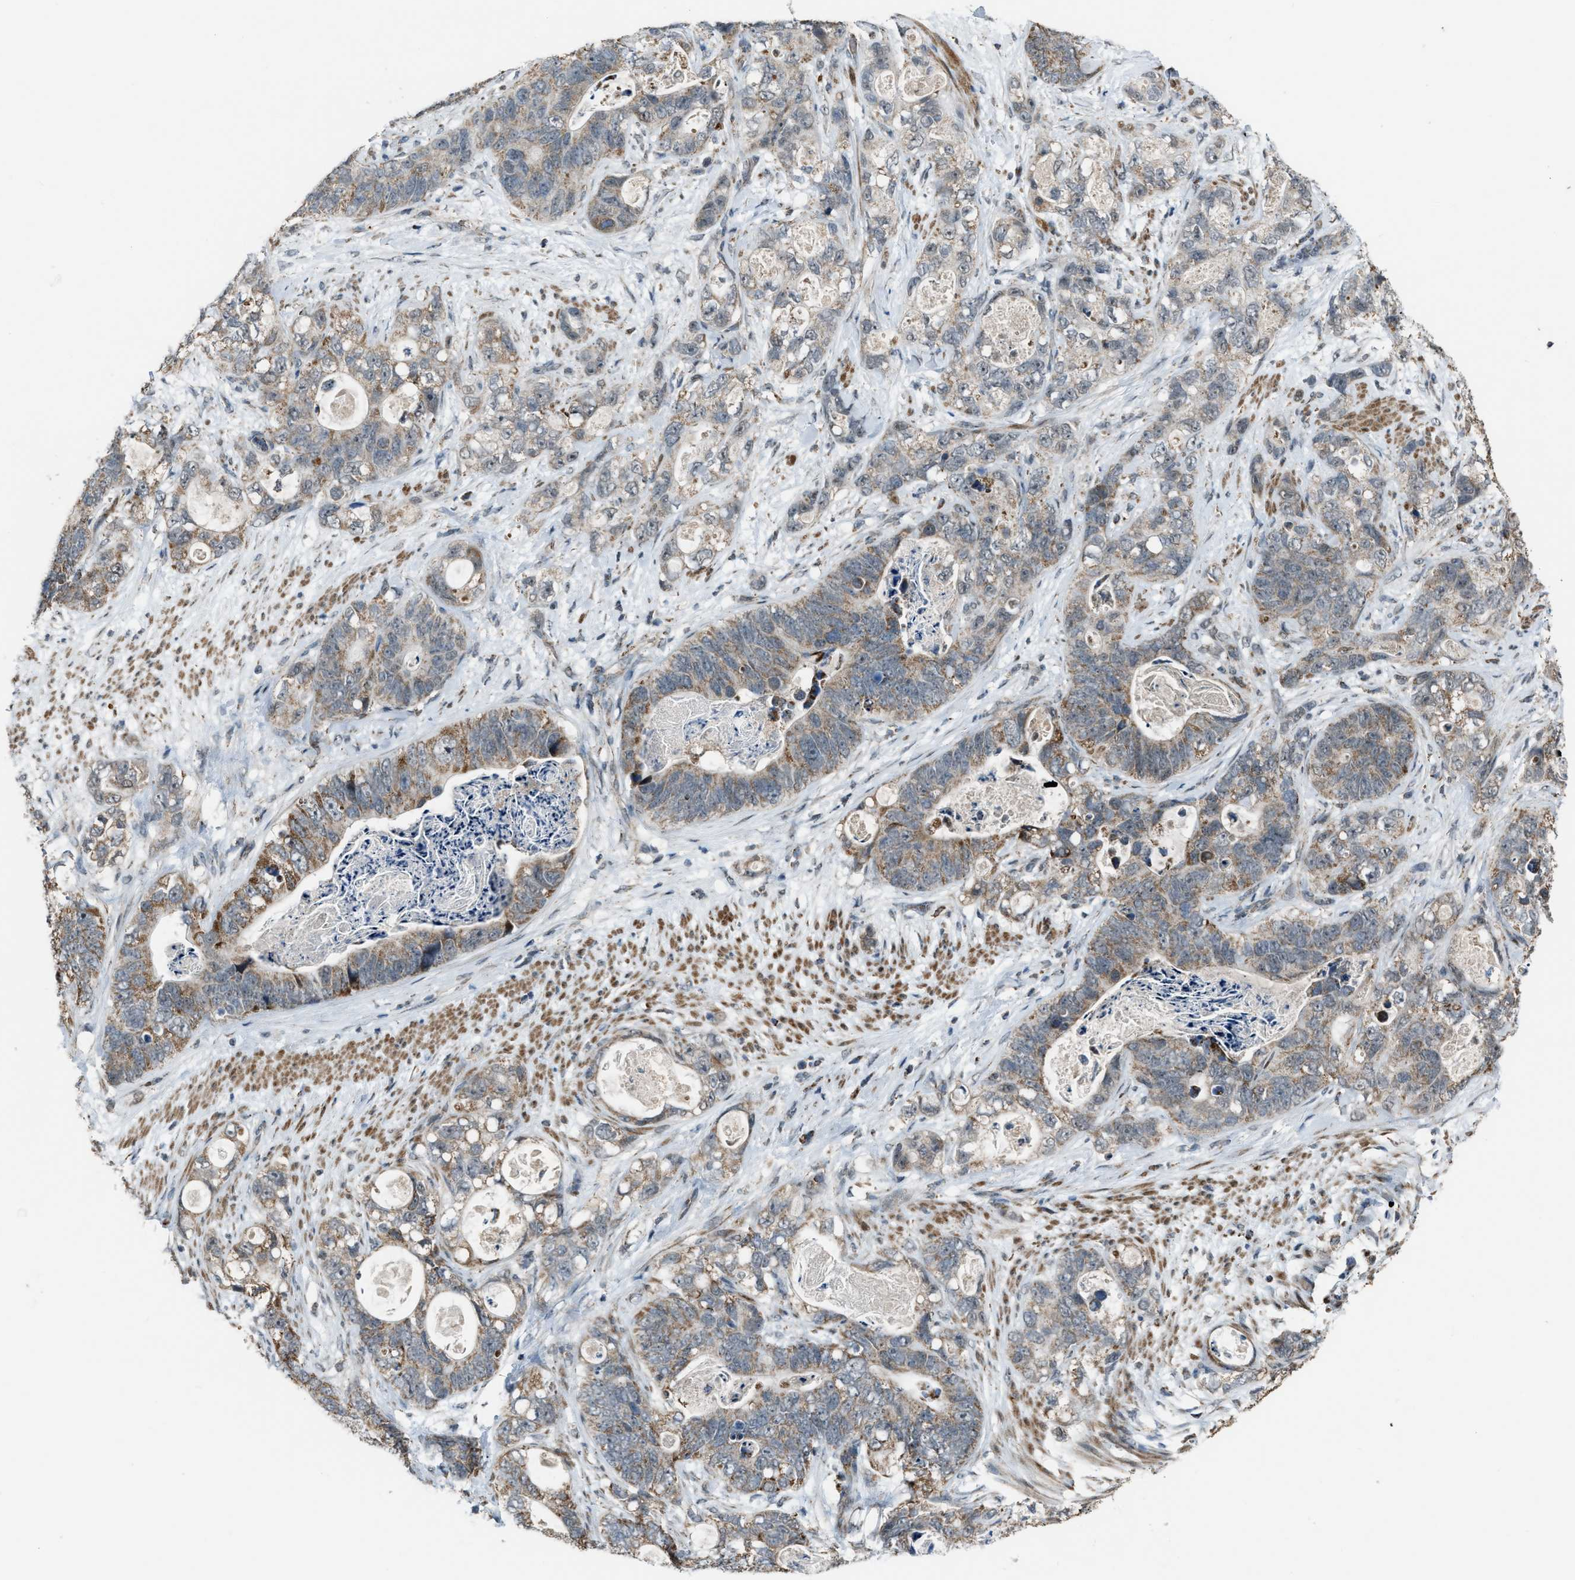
{"staining": {"intensity": "moderate", "quantity": "25%-75%", "location": "cytoplasmic/membranous"}, "tissue": "stomach cancer", "cell_type": "Tumor cells", "image_type": "cancer", "snomed": [{"axis": "morphology", "description": "Normal tissue, NOS"}, {"axis": "morphology", "description": "Adenocarcinoma, NOS"}, {"axis": "topography", "description": "Stomach"}], "caption": "The micrograph exhibits a brown stain indicating the presence of a protein in the cytoplasmic/membranous of tumor cells in stomach cancer (adenocarcinoma).", "gene": "CHN2", "patient": {"sex": "female", "age": 89}}